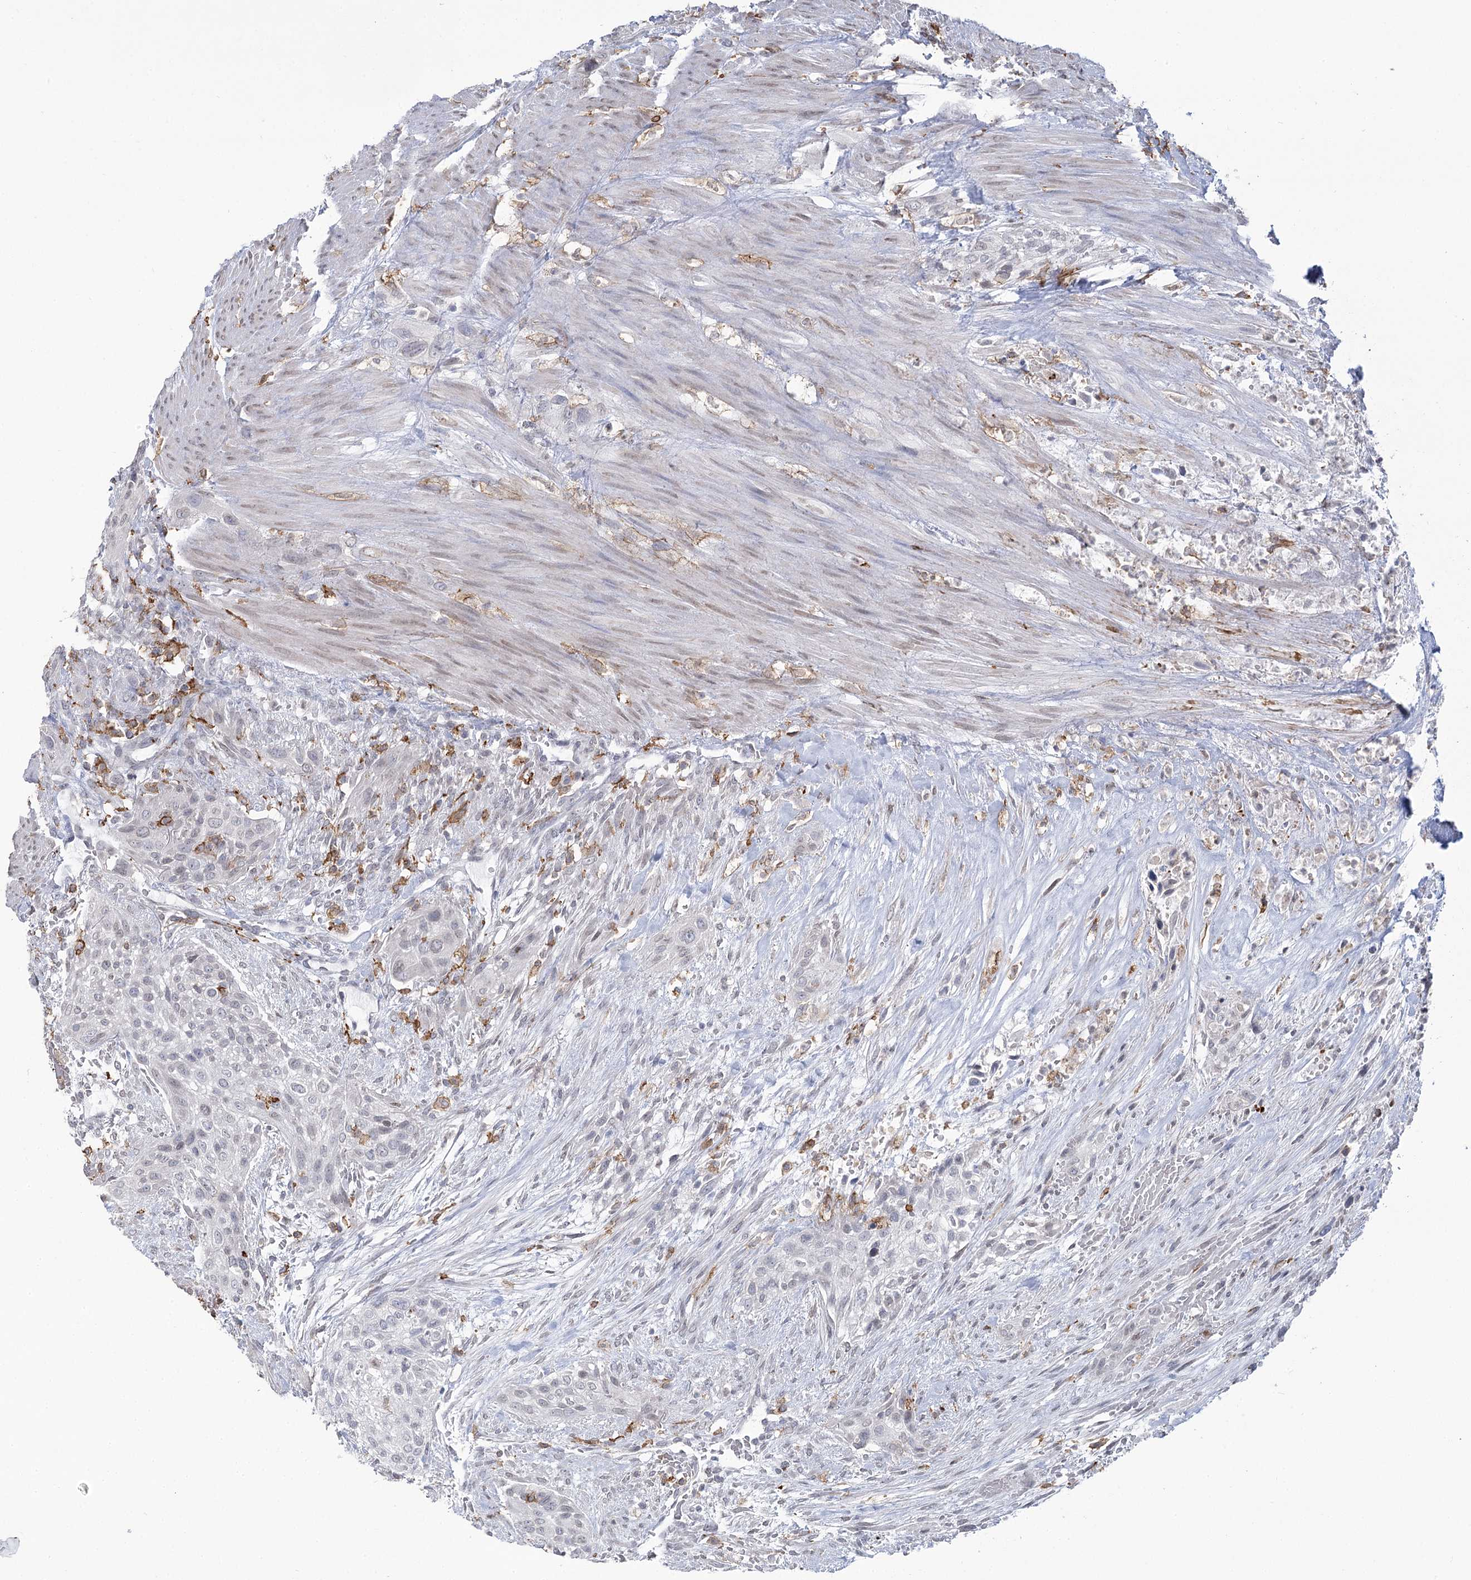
{"staining": {"intensity": "negative", "quantity": "none", "location": "none"}, "tissue": "urothelial cancer", "cell_type": "Tumor cells", "image_type": "cancer", "snomed": [{"axis": "morphology", "description": "Urothelial carcinoma, High grade"}, {"axis": "topography", "description": "Urinary bladder"}], "caption": "Image shows no protein expression in tumor cells of urothelial carcinoma (high-grade) tissue.", "gene": "C11orf1", "patient": {"sex": "male", "age": 35}}